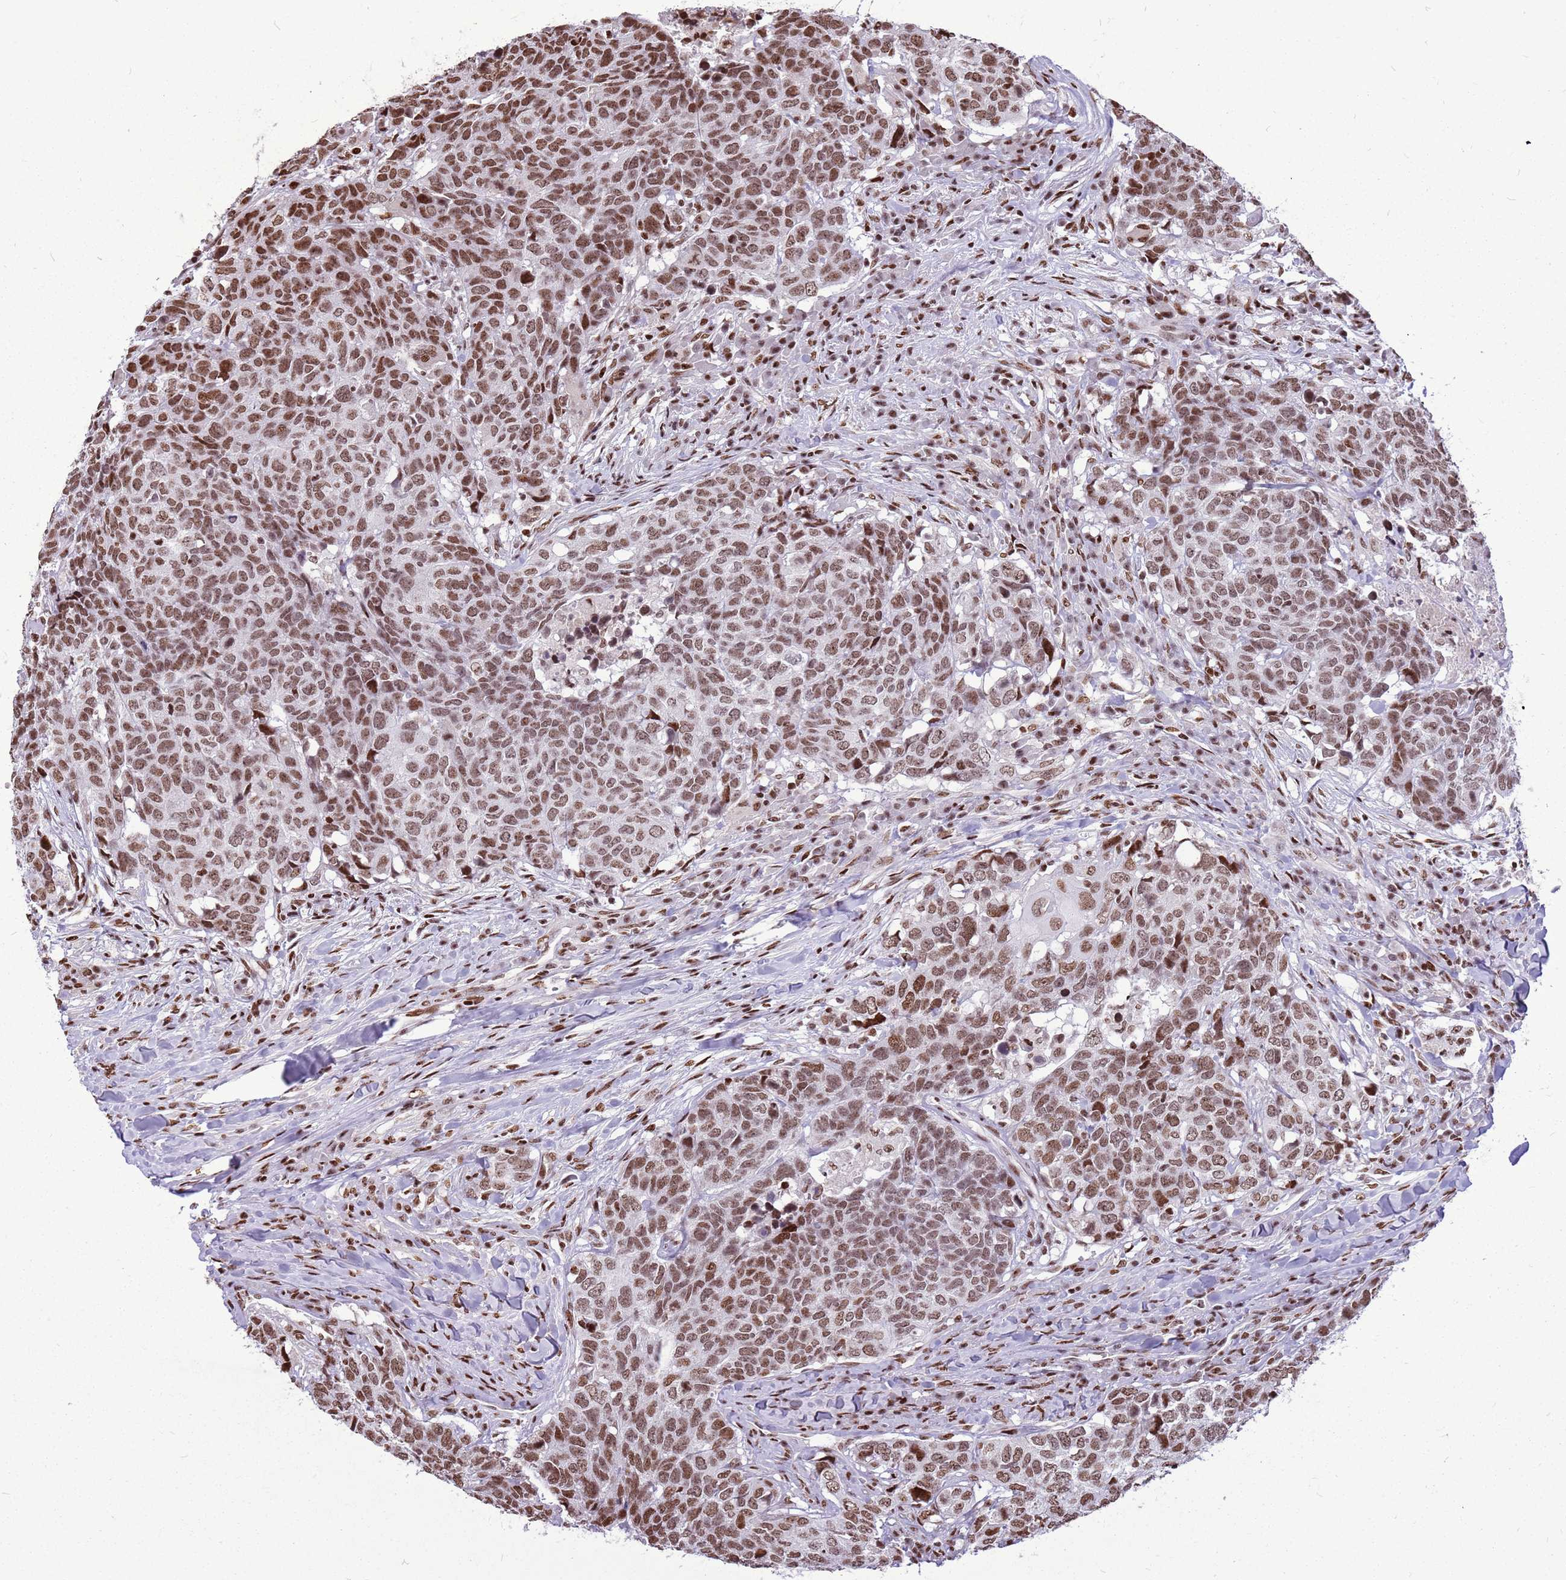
{"staining": {"intensity": "moderate", "quantity": ">75%", "location": "nuclear"}, "tissue": "head and neck cancer", "cell_type": "Tumor cells", "image_type": "cancer", "snomed": [{"axis": "morphology", "description": "Normal tissue, NOS"}, {"axis": "morphology", "description": "Squamous cell carcinoma, NOS"}, {"axis": "topography", "description": "Skeletal muscle"}, {"axis": "topography", "description": "Vascular tissue"}, {"axis": "topography", "description": "Peripheral nerve tissue"}, {"axis": "topography", "description": "Head-Neck"}], "caption": "High-power microscopy captured an IHC image of squamous cell carcinoma (head and neck), revealing moderate nuclear positivity in approximately >75% of tumor cells. (Stains: DAB (3,3'-diaminobenzidine) in brown, nuclei in blue, Microscopy: brightfield microscopy at high magnification).", "gene": "WASHC4", "patient": {"sex": "male", "age": 66}}